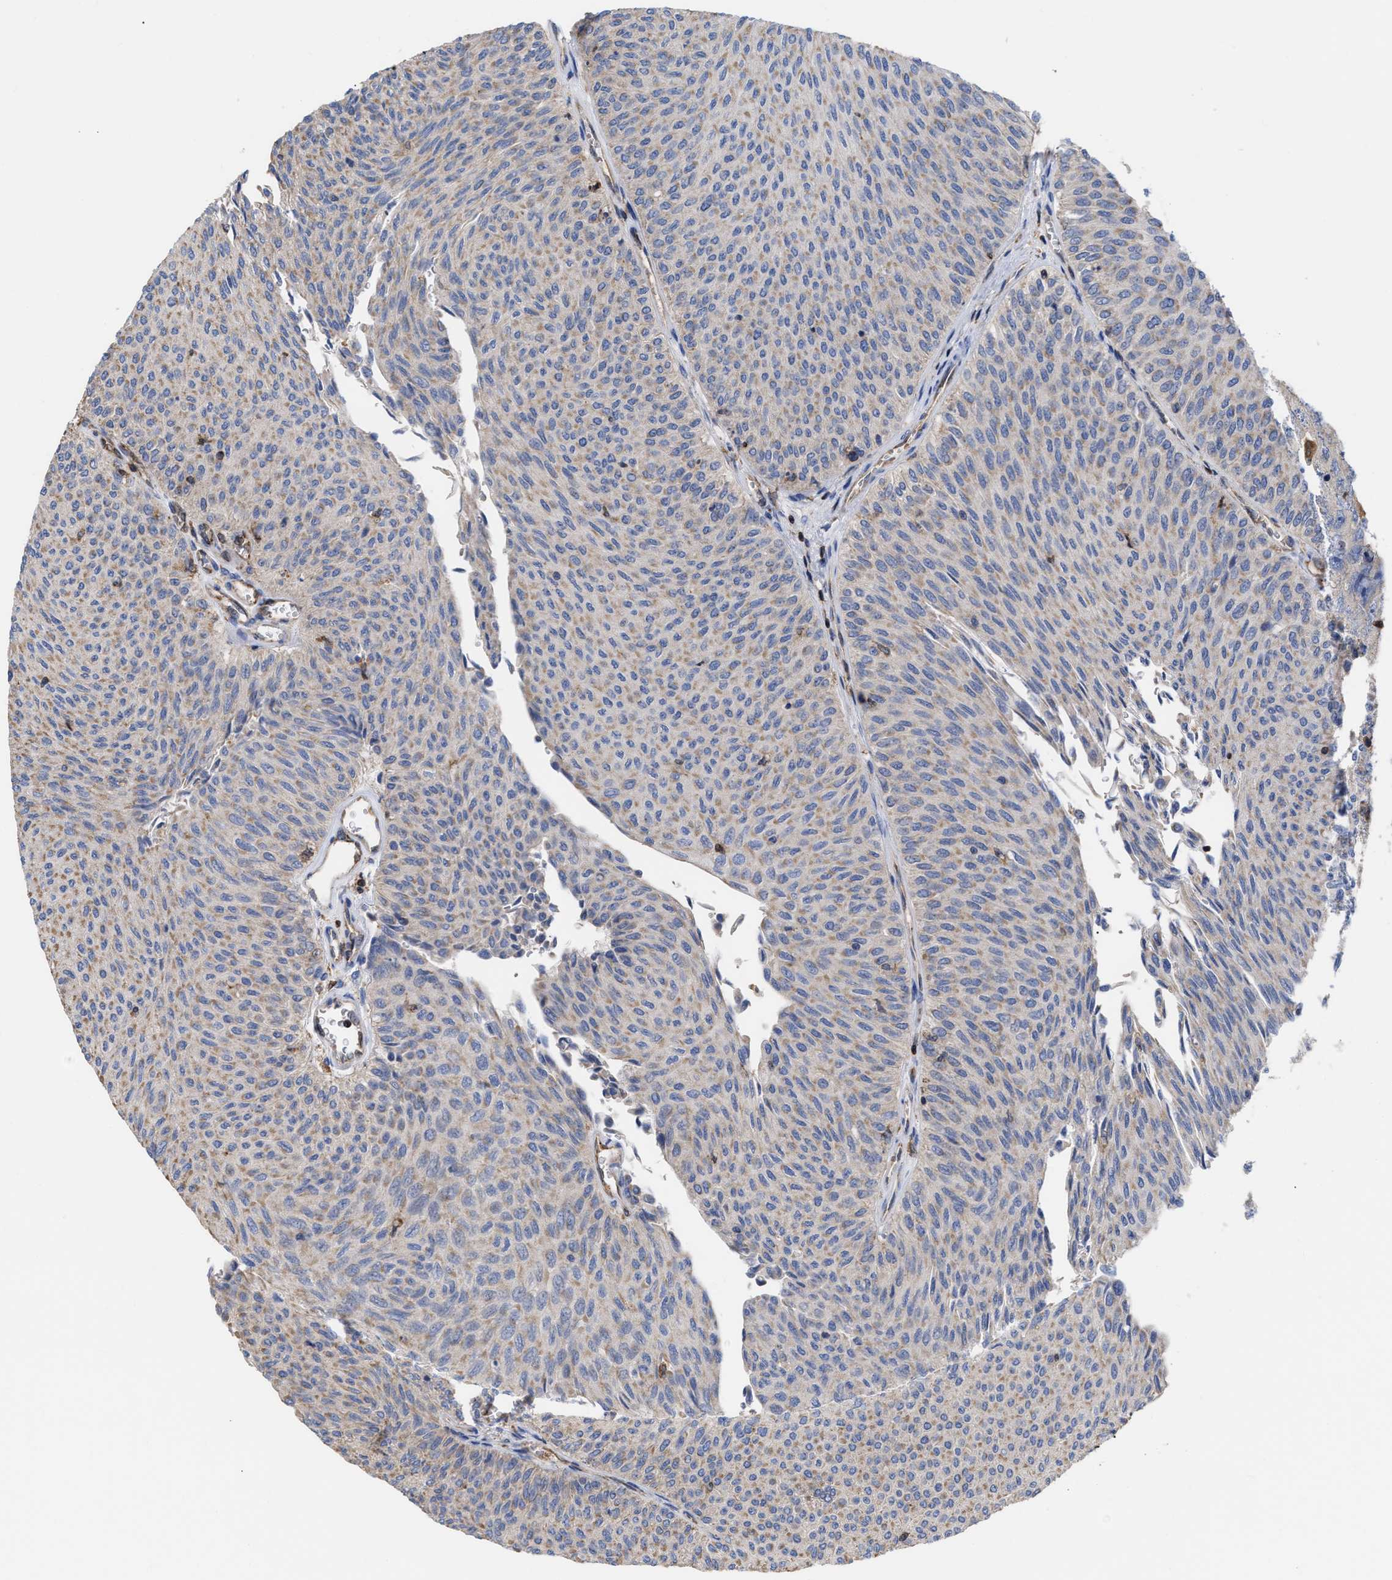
{"staining": {"intensity": "weak", "quantity": ">75%", "location": "cytoplasmic/membranous"}, "tissue": "urothelial cancer", "cell_type": "Tumor cells", "image_type": "cancer", "snomed": [{"axis": "morphology", "description": "Urothelial carcinoma, Low grade"}, {"axis": "topography", "description": "Urinary bladder"}], "caption": "Immunohistochemistry (DAB) staining of human urothelial cancer reveals weak cytoplasmic/membranous protein staining in approximately >75% of tumor cells.", "gene": "GIMAP4", "patient": {"sex": "male", "age": 78}}